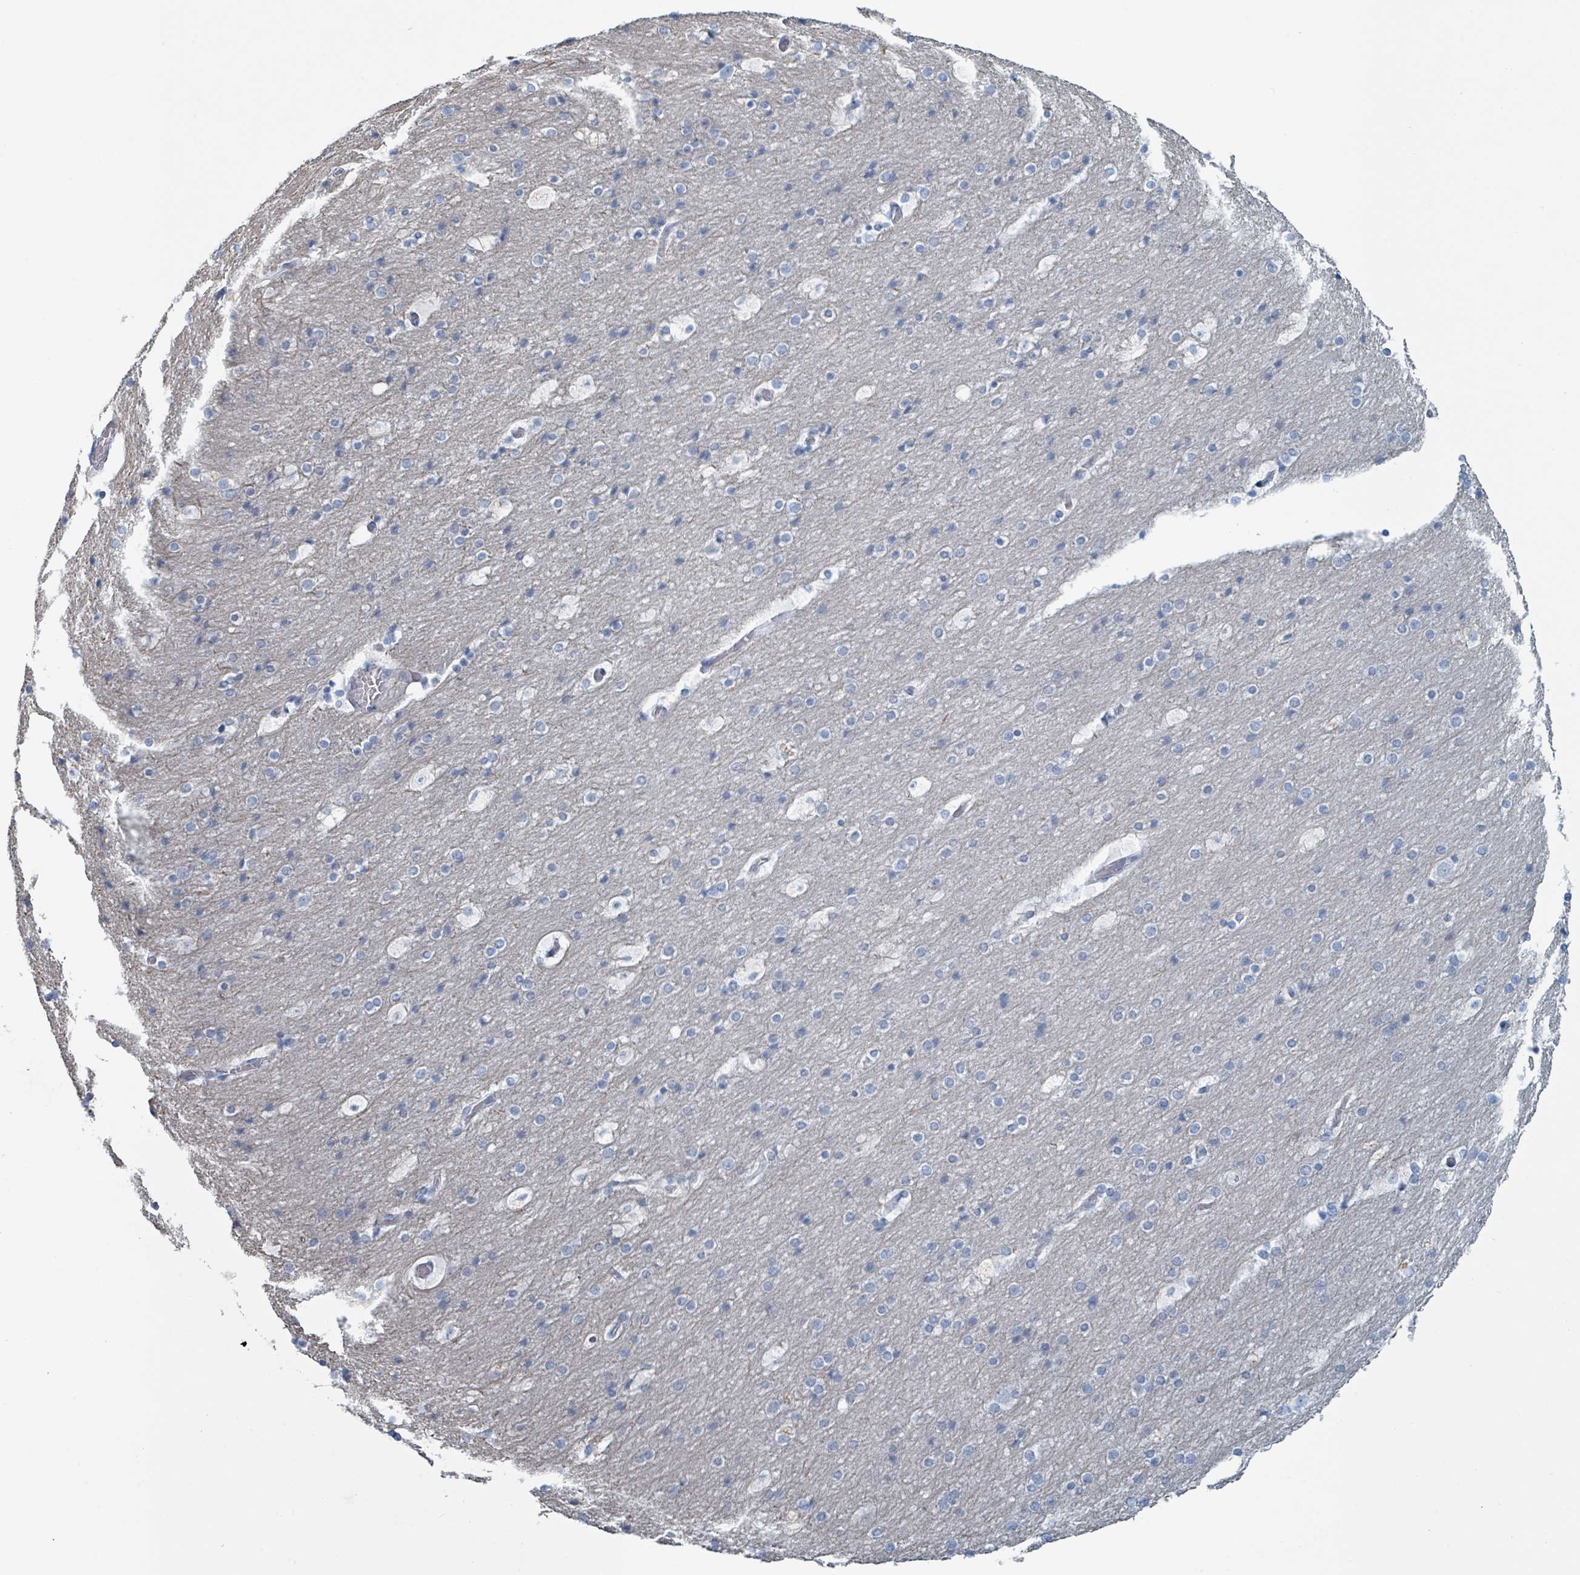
{"staining": {"intensity": "negative", "quantity": "none", "location": "none"}, "tissue": "cerebral cortex", "cell_type": "Endothelial cells", "image_type": "normal", "snomed": [{"axis": "morphology", "description": "Normal tissue, NOS"}, {"axis": "topography", "description": "Cerebral cortex"}], "caption": "Immunohistochemical staining of benign cerebral cortex shows no significant expression in endothelial cells.", "gene": "HEATR5A", "patient": {"sex": "male", "age": 57}}